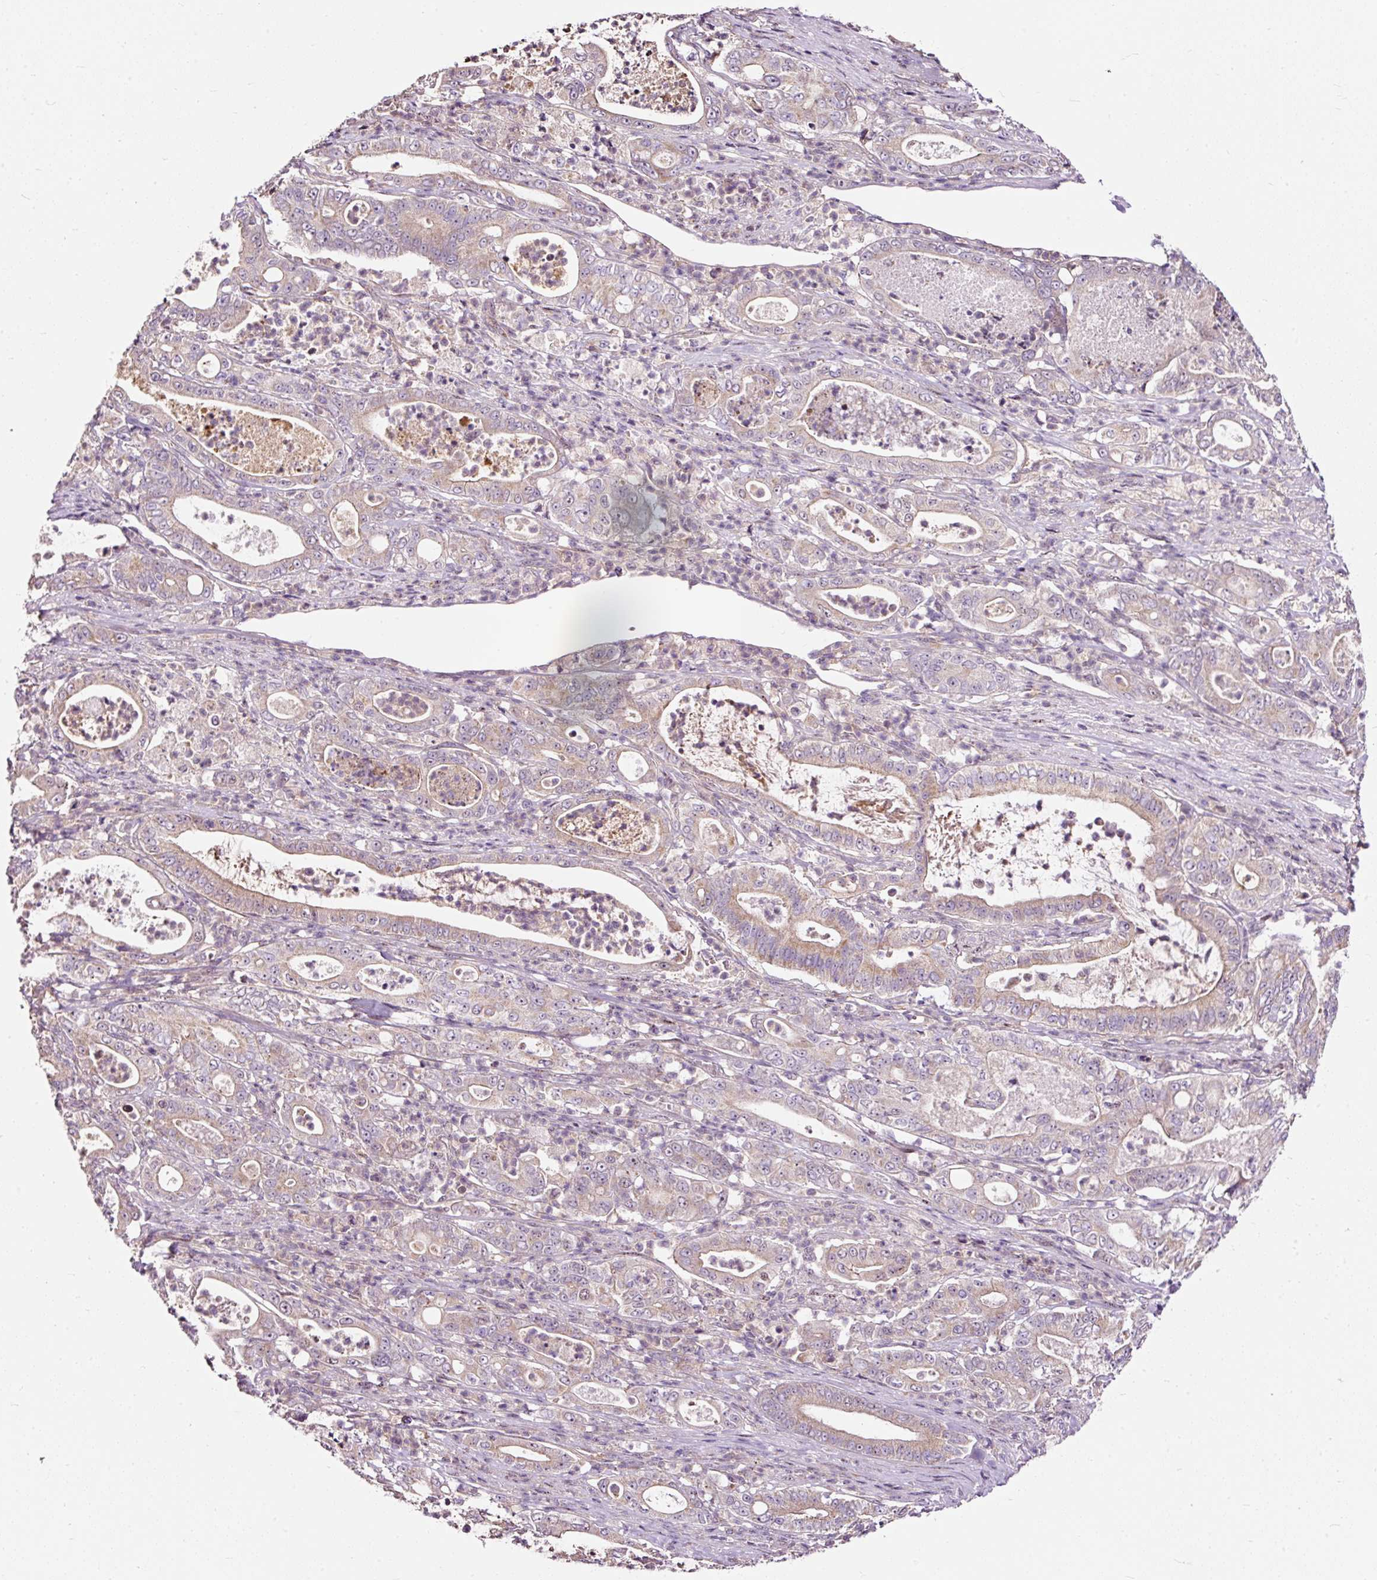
{"staining": {"intensity": "weak", "quantity": "25%-75%", "location": "cytoplasmic/membranous"}, "tissue": "pancreatic cancer", "cell_type": "Tumor cells", "image_type": "cancer", "snomed": [{"axis": "morphology", "description": "Adenocarcinoma, NOS"}, {"axis": "topography", "description": "Pancreas"}], "caption": "Weak cytoplasmic/membranous protein expression is identified in approximately 25%-75% of tumor cells in pancreatic cancer (adenocarcinoma).", "gene": "BOLA3", "patient": {"sex": "male", "age": 71}}